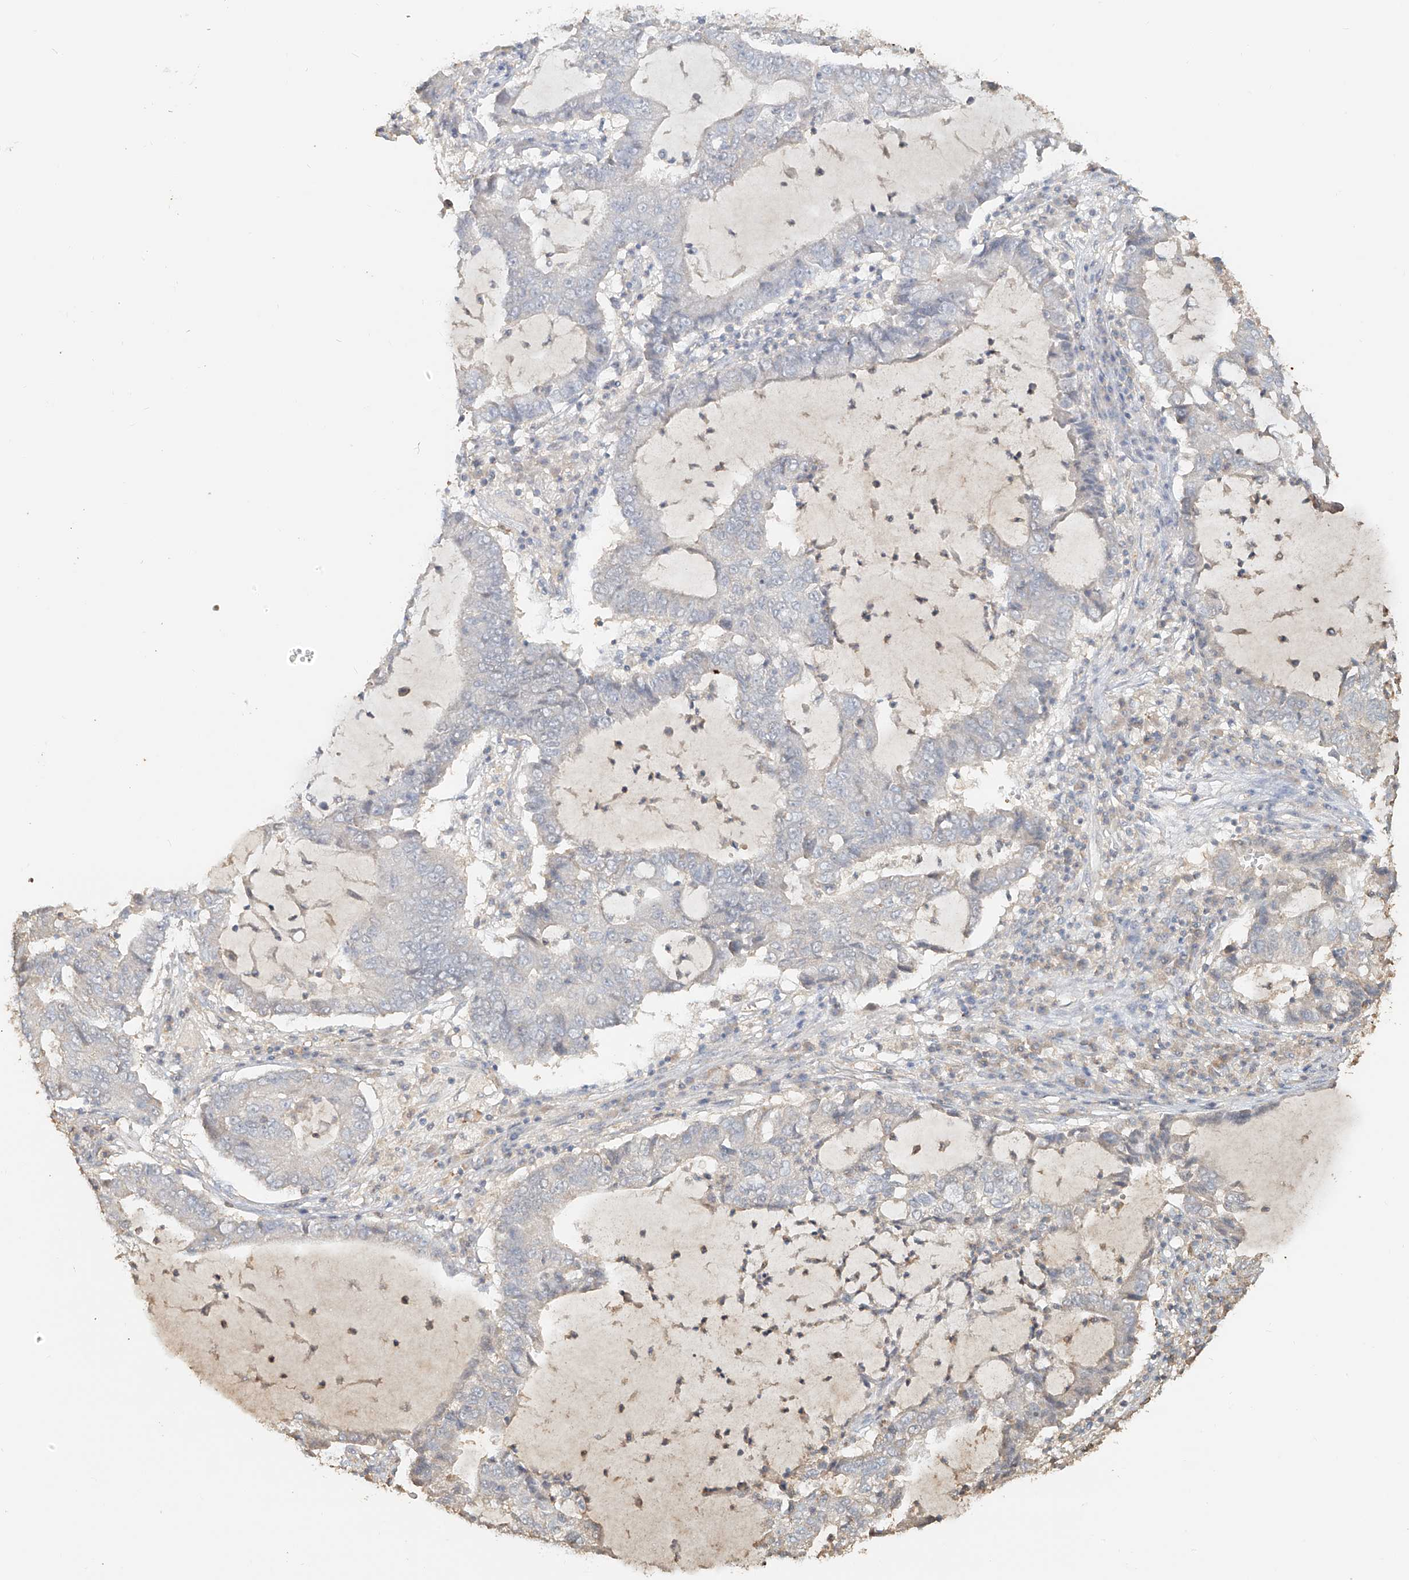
{"staining": {"intensity": "negative", "quantity": "none", "location": "none"}, "tissue": "lung cancer", "cell_type": "Tumor cells", "image_type": "cancer", "snomed": [{"axis": "morphology", "description": "Adenocarcinoma, NOS"}, {"axis": "topography", "description": "Lung"}], "caption": "There is no significant staining in tumor cells of adenocarcinoma (lung).", "gene": "NPHS1", "patient": {"sex": "female", "age": 51}}